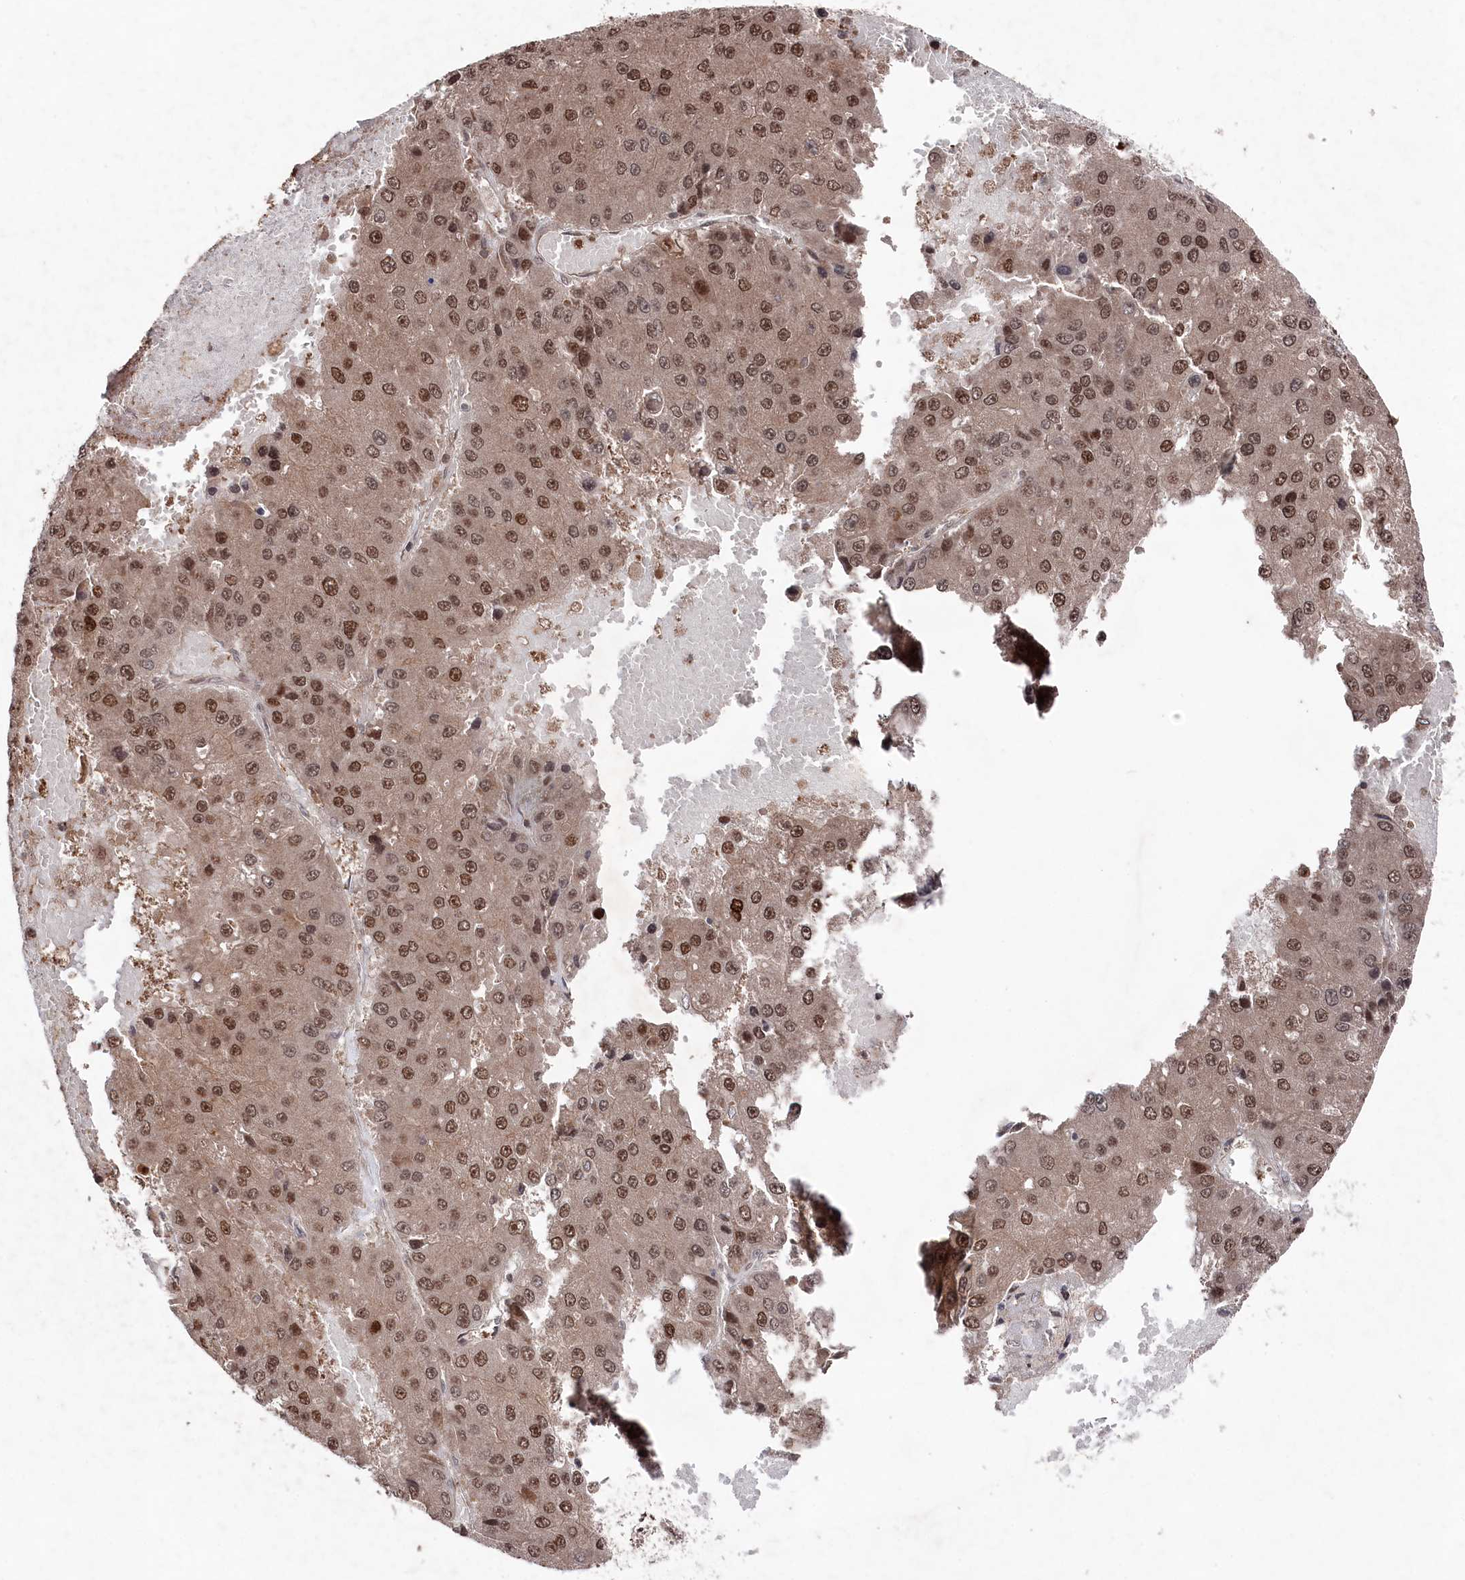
{"staining": {"intensity": "moderate", "quantity": ">75%", "location": "nuclear"}, "tissue": "liver cancer", "cell_type": "Tumor cells", "image_type": "cancer", "snomed": [{"axis": "morphology", "description": "Carcinoma, Hepatocellular, NOS"}, {"axis": "topography", "description": "Liver"}], "caption": "Protein staining of hepatocellular carcinoma (liver) tissue demonstrates moderate nuclear staining in approximately >75% of tumor cells.", "gene": "BORCS7", "patient": {"sex": "female", "age": 73}}